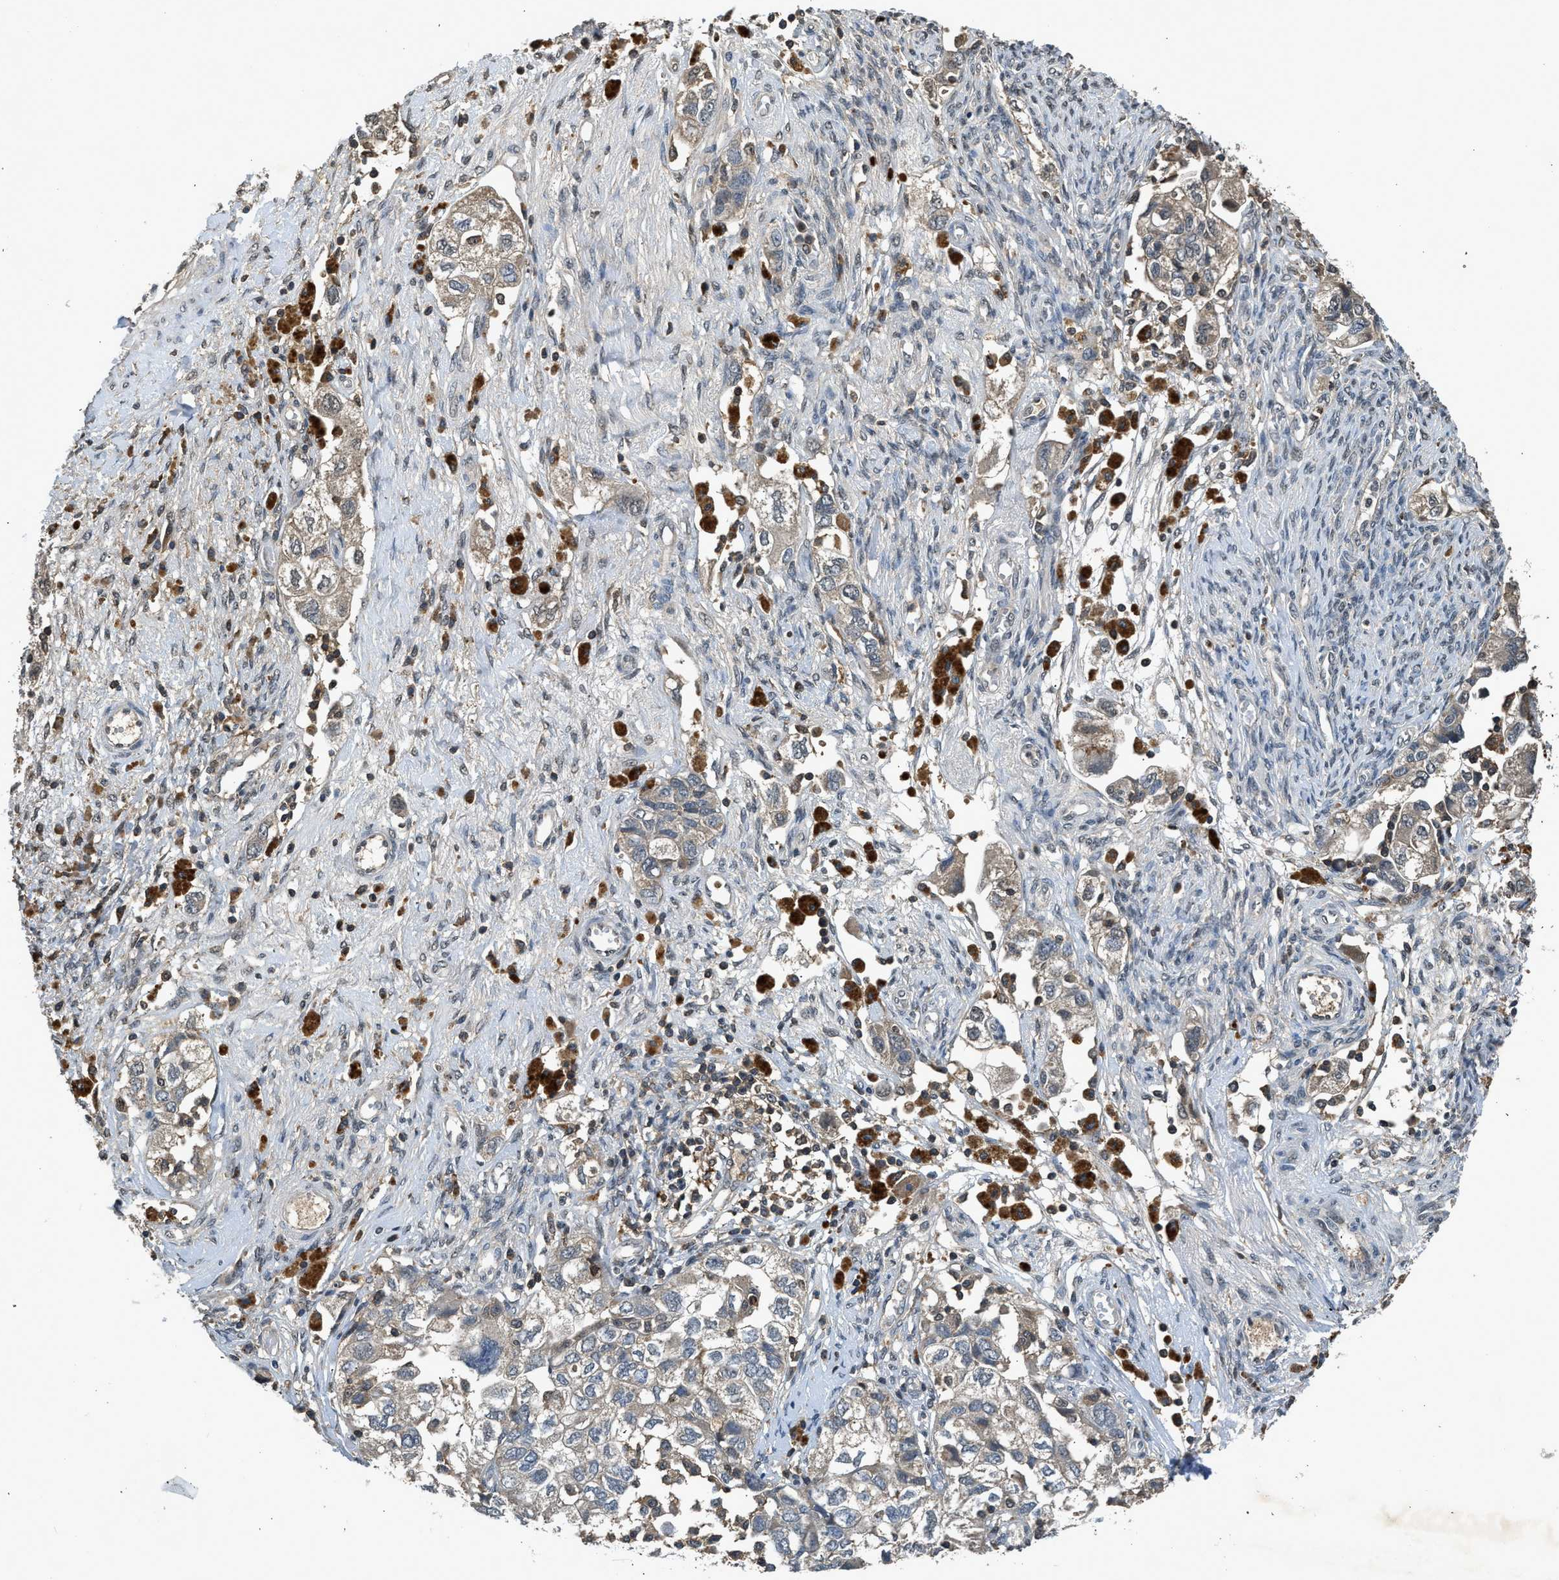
{"staining": {"intensity": "weak", "quantity": "<25%", "location": "cytoplasmic/membranous"}, "tissue": "ovarian cancer", "cell_type": "Tumor cells", "image_type": "cancer", "snomed": [{"axis": "morphology", "description": "Carcinoma, NOS"}, {"axis": "morphology", "description": "Cystadenocarcinoma, serous, NOS"}, {"axis": "topography", "description": "Ovary"}], "caption": "Immunohistochemistry (IHC) photomicrograph of neoplastic tissue: human ovarian cancer (carcinoma) stained with DAB displays no significant protein positivity in tumor cells.", "gene": "SLC15A4", "patient": {"sex": "female", "age": 69}}